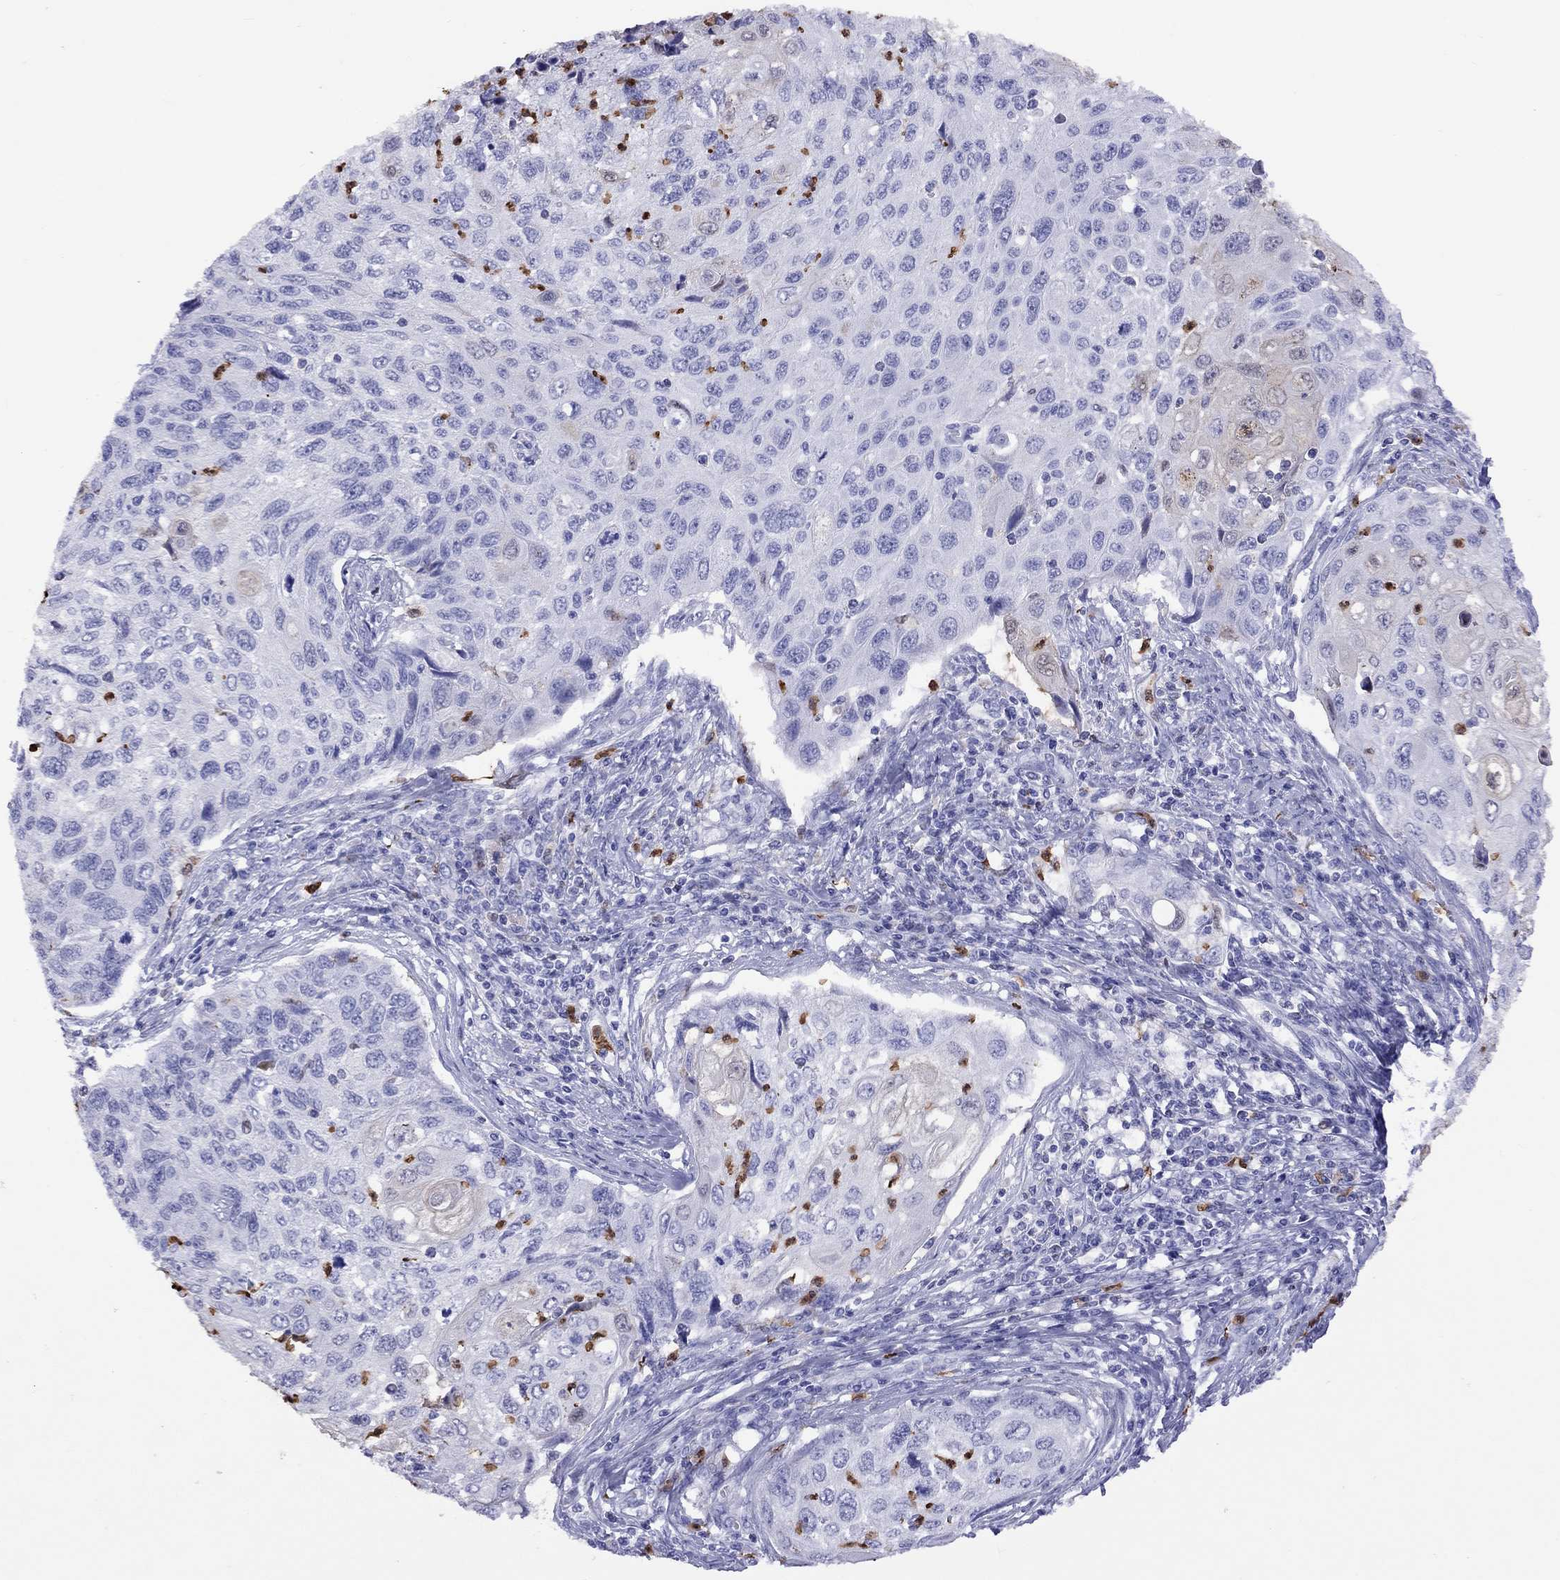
{"staining": {"intensity": "negative", "quantity": "none", "location": "none"}, "tissue": "cervical cancer", "cell_type": "Tumor cells", "image_type": "cancer", "snomed": [{"axis": "morphology", "description": "Squamous cell carcinoma, NOS"}, {"axis": "topography", "description": "Cervix"}], "caption": "DAB (3,3'-diaminobenzidine) immunohistochemical staining of human squamous cell carcinoma (cervical) shows no significant positivity in tumor cells.", "gene": "SLAMF1", "patient": {"sex": "female", "age": 70}}